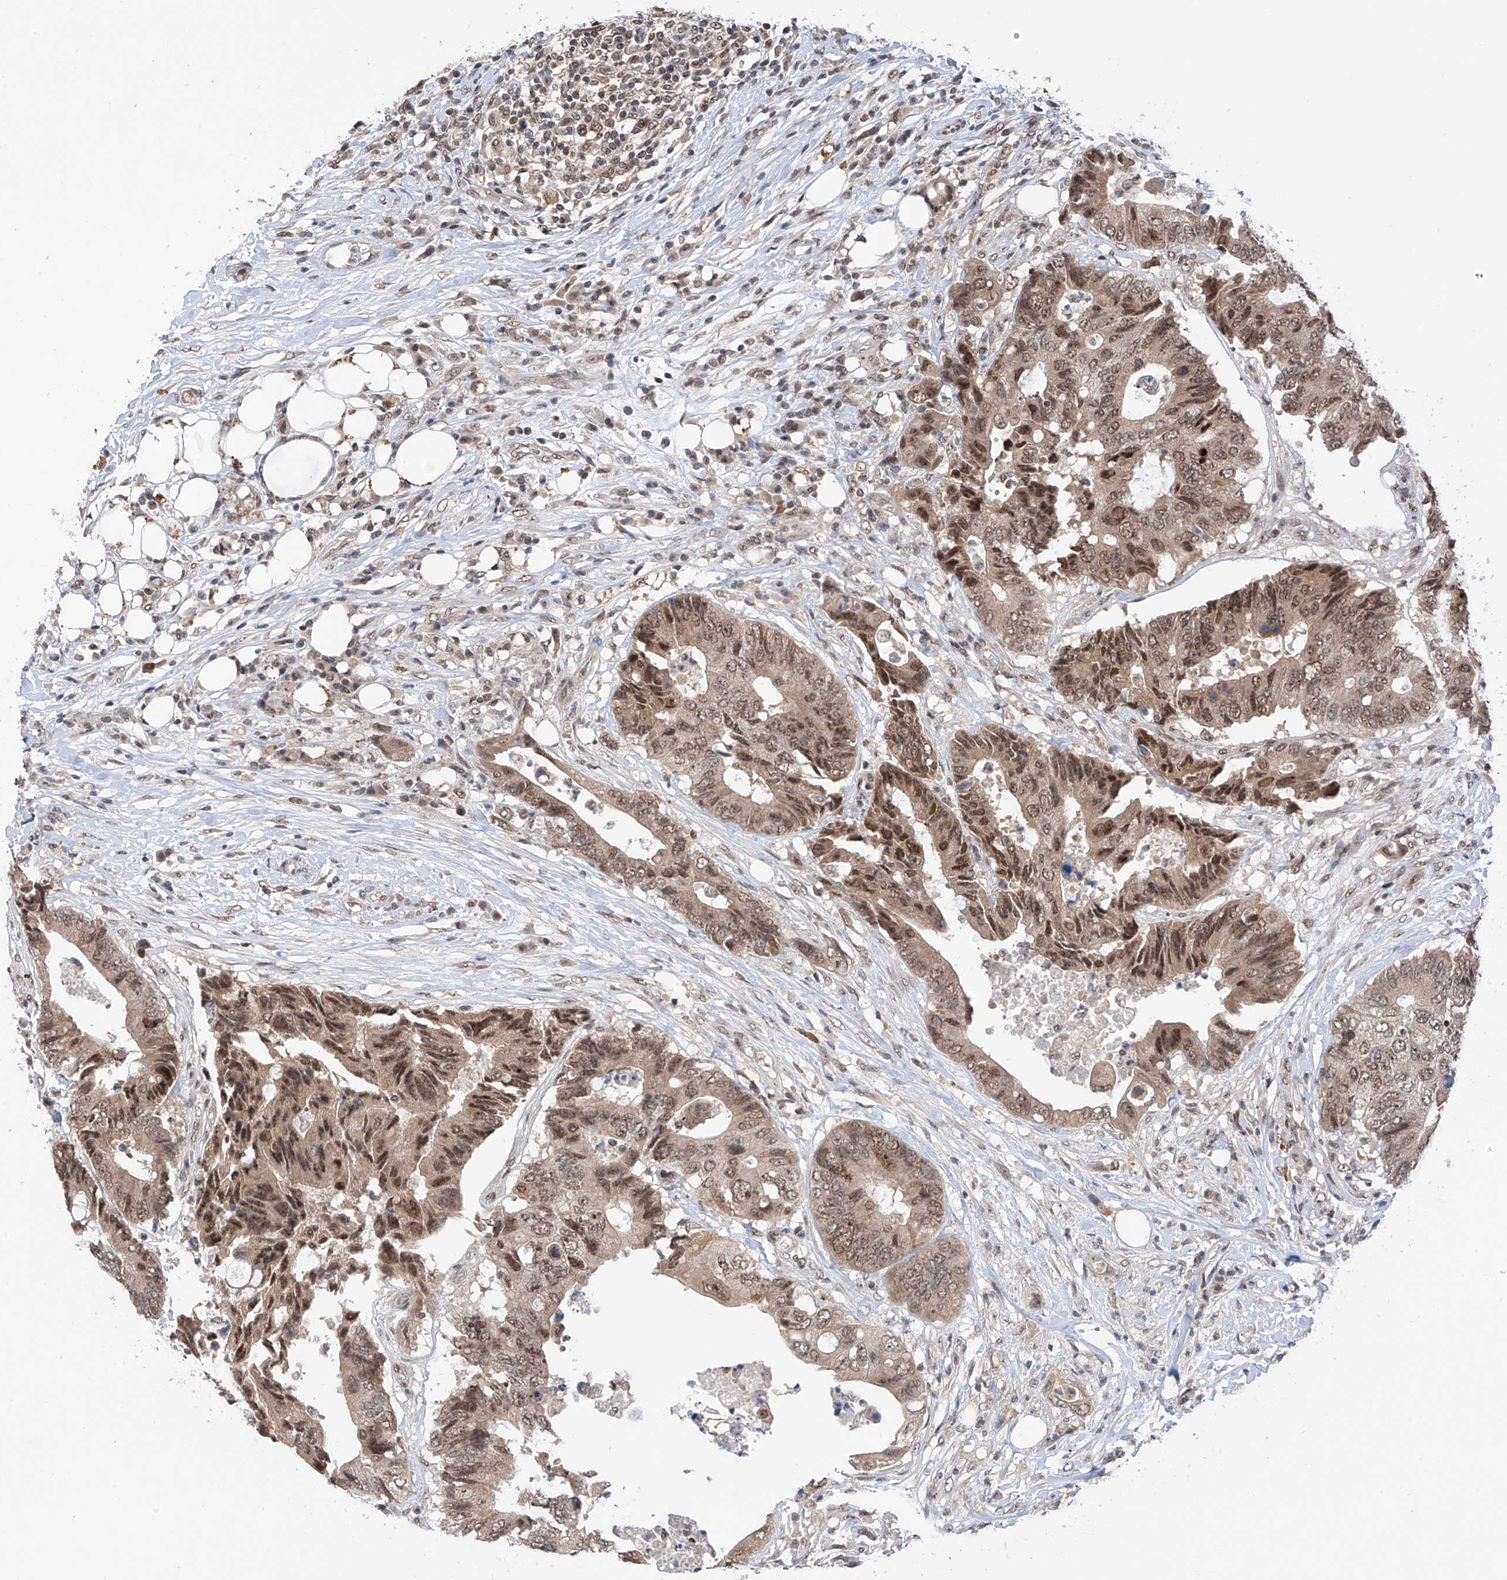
{"staining": {"intensity": "moderate", "quantity": ">75%", "location": "nuclear"}, "tissue": "colorectal cancer", "cell_type": "Tumor cells", "image_type": "cancer", "snomed": [{"axis": "morphology", "description": "Adenocarcinoma, NOS"}, {"axis": "topography", "description": "Colon"}], "caption": "Human colorectal cancer (adenocarcinoma) stained with a brown dye reveals moderate nuclear positive positivity in about >75% of tumor cells.", "gene": "RPAIN", "patient": {"sex": "male", "age": 71}}